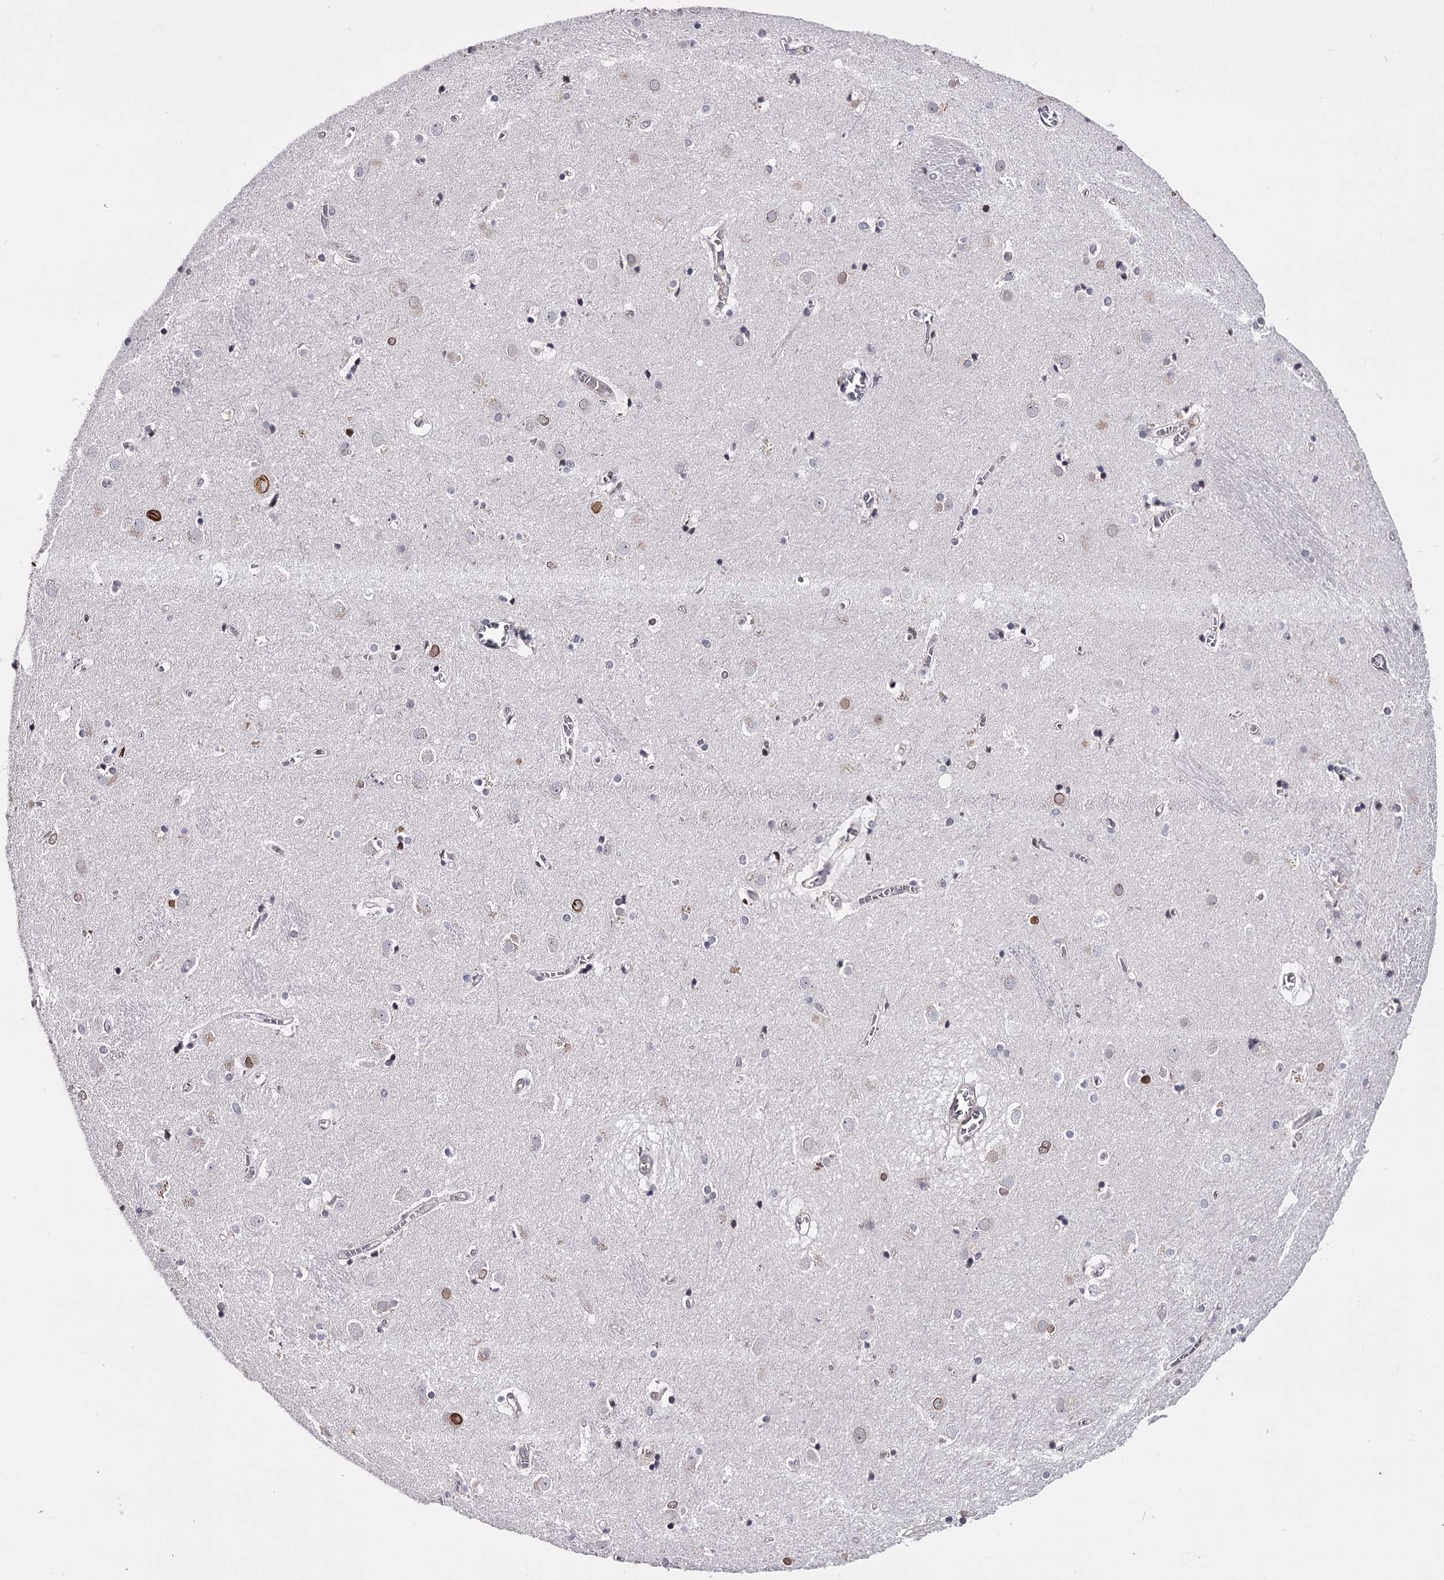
{"staining": {"intensity": "weak", "quantity": "<25%", "location": "cytoplasmic/membranous,nuclear"}, "tissue": "caudate", "cell_type": "Glial cells", "image_type": "normal", "snomed": [{"axis": "morphology", "description": "Normal tissue, NOS"}, {"axis": "topography", "description": "Lateral ventricle wall"}], "caption": "The image displays no staining of glial cells in unremarkable caudate. (Stains: DAB (3,3'-diaminobenzidine) IHC with hematoxylin counter stain, Microscopy: brightfield microscopy at high magnification).", "gene": "OVOL2", "patient": {"sex": "male", "age": 70}}